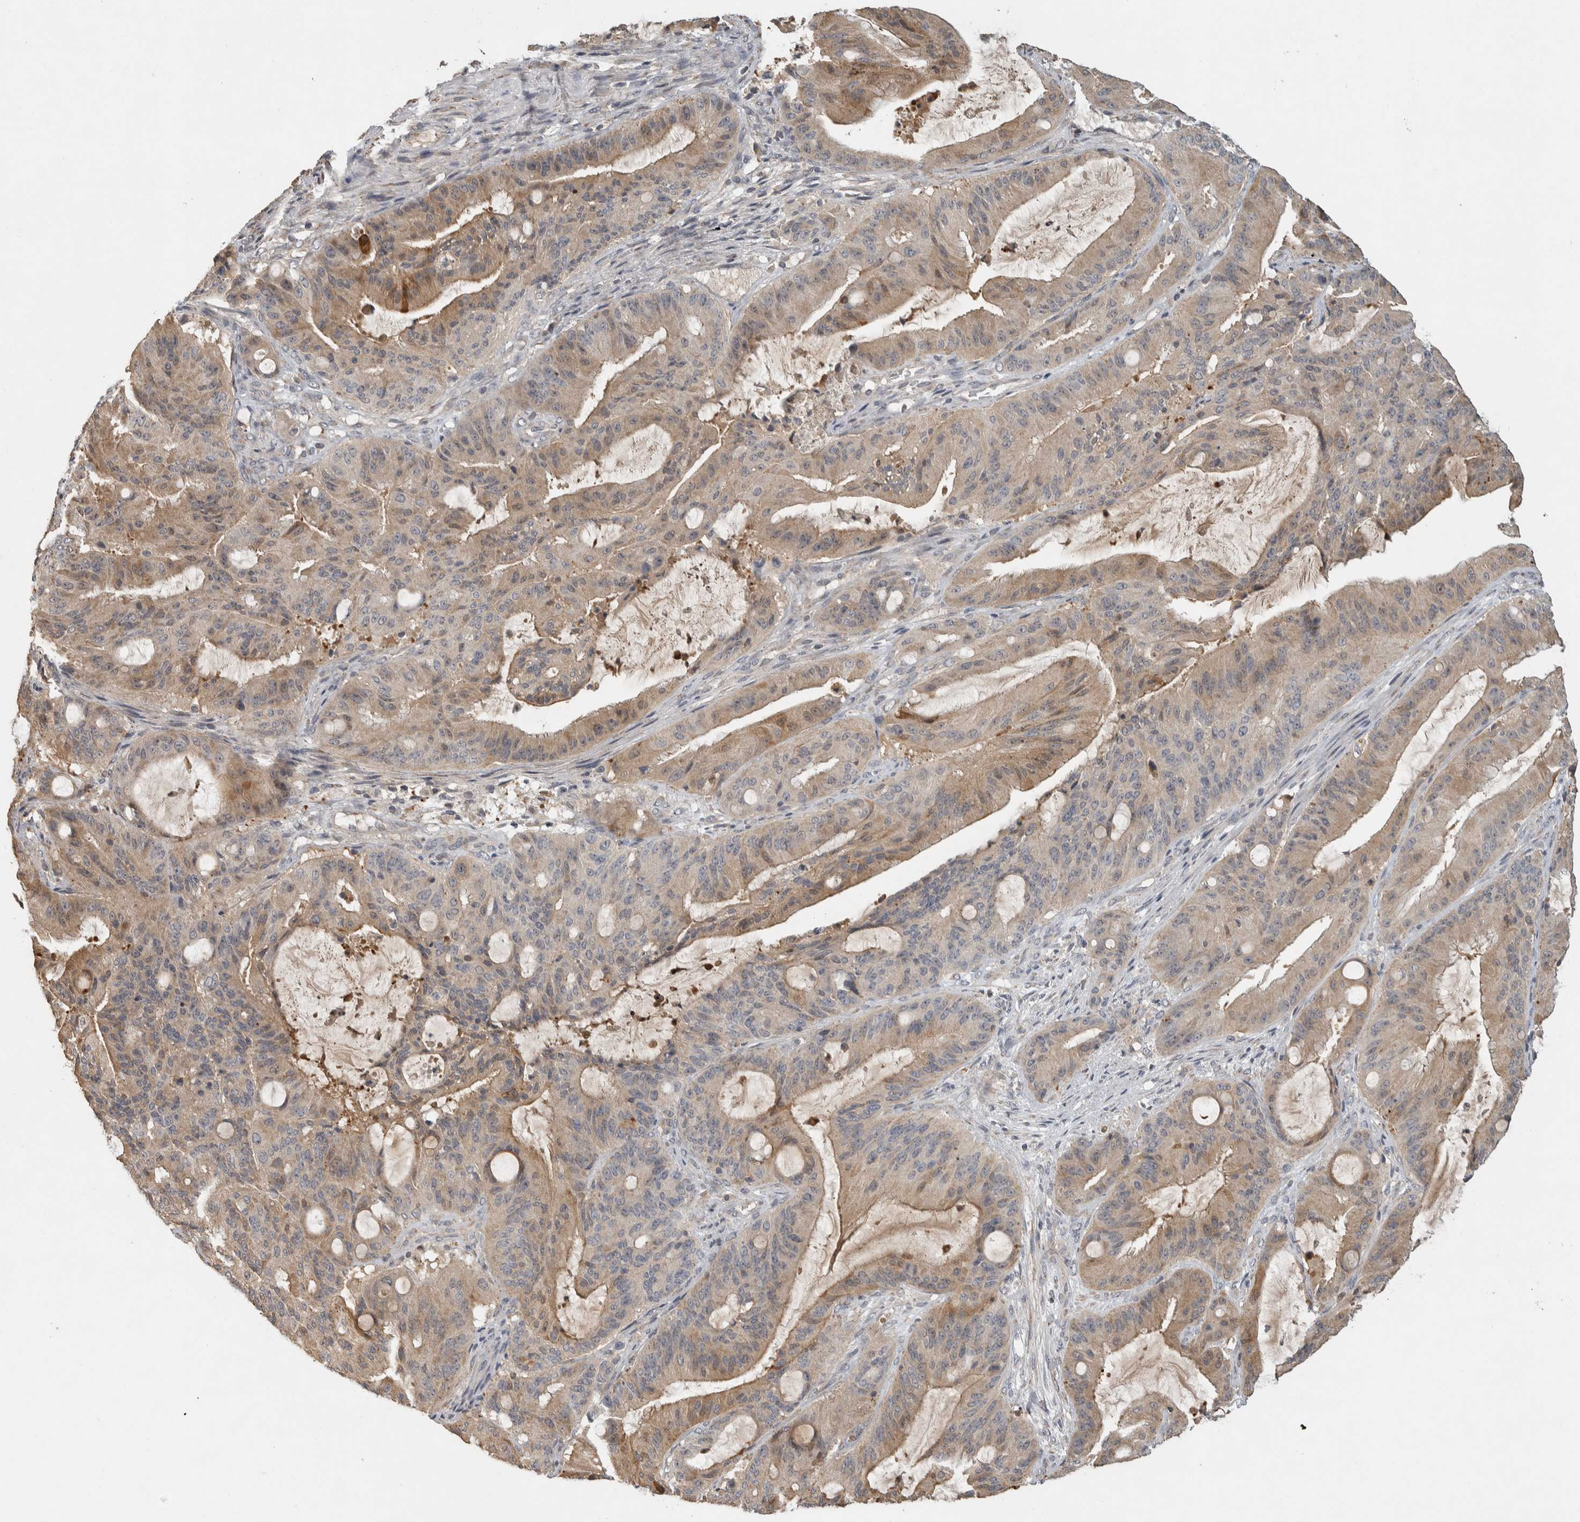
{"staining": {"intensity": "weak", "quantity": "25%-75%", "location": "cytoplasmic/membranous"}, "tissue": "liver cancer", "cell_type": "Tumor cells", "image_type": "cancer", "snomed": [{"axis": "morphology", "description": "Normal tissue, NOS"}, {"axis": "morphology", "description": "Cholangiocarcinoma"}, {"axis": "topography", "description": "Liver"}, {"axis": "topography", "description": "Peripheral nerve tissue"}], "caption": "DAB immunohistochemical staining of human liver cancer exhibits weak cytoplasmic/membranous protein expression in about 25%-75% of tumor cells. (IHC, brightfield microscopy, high magnification).", "gene": "EIF3H", "patient": {"sex": "female", "age": 73}}